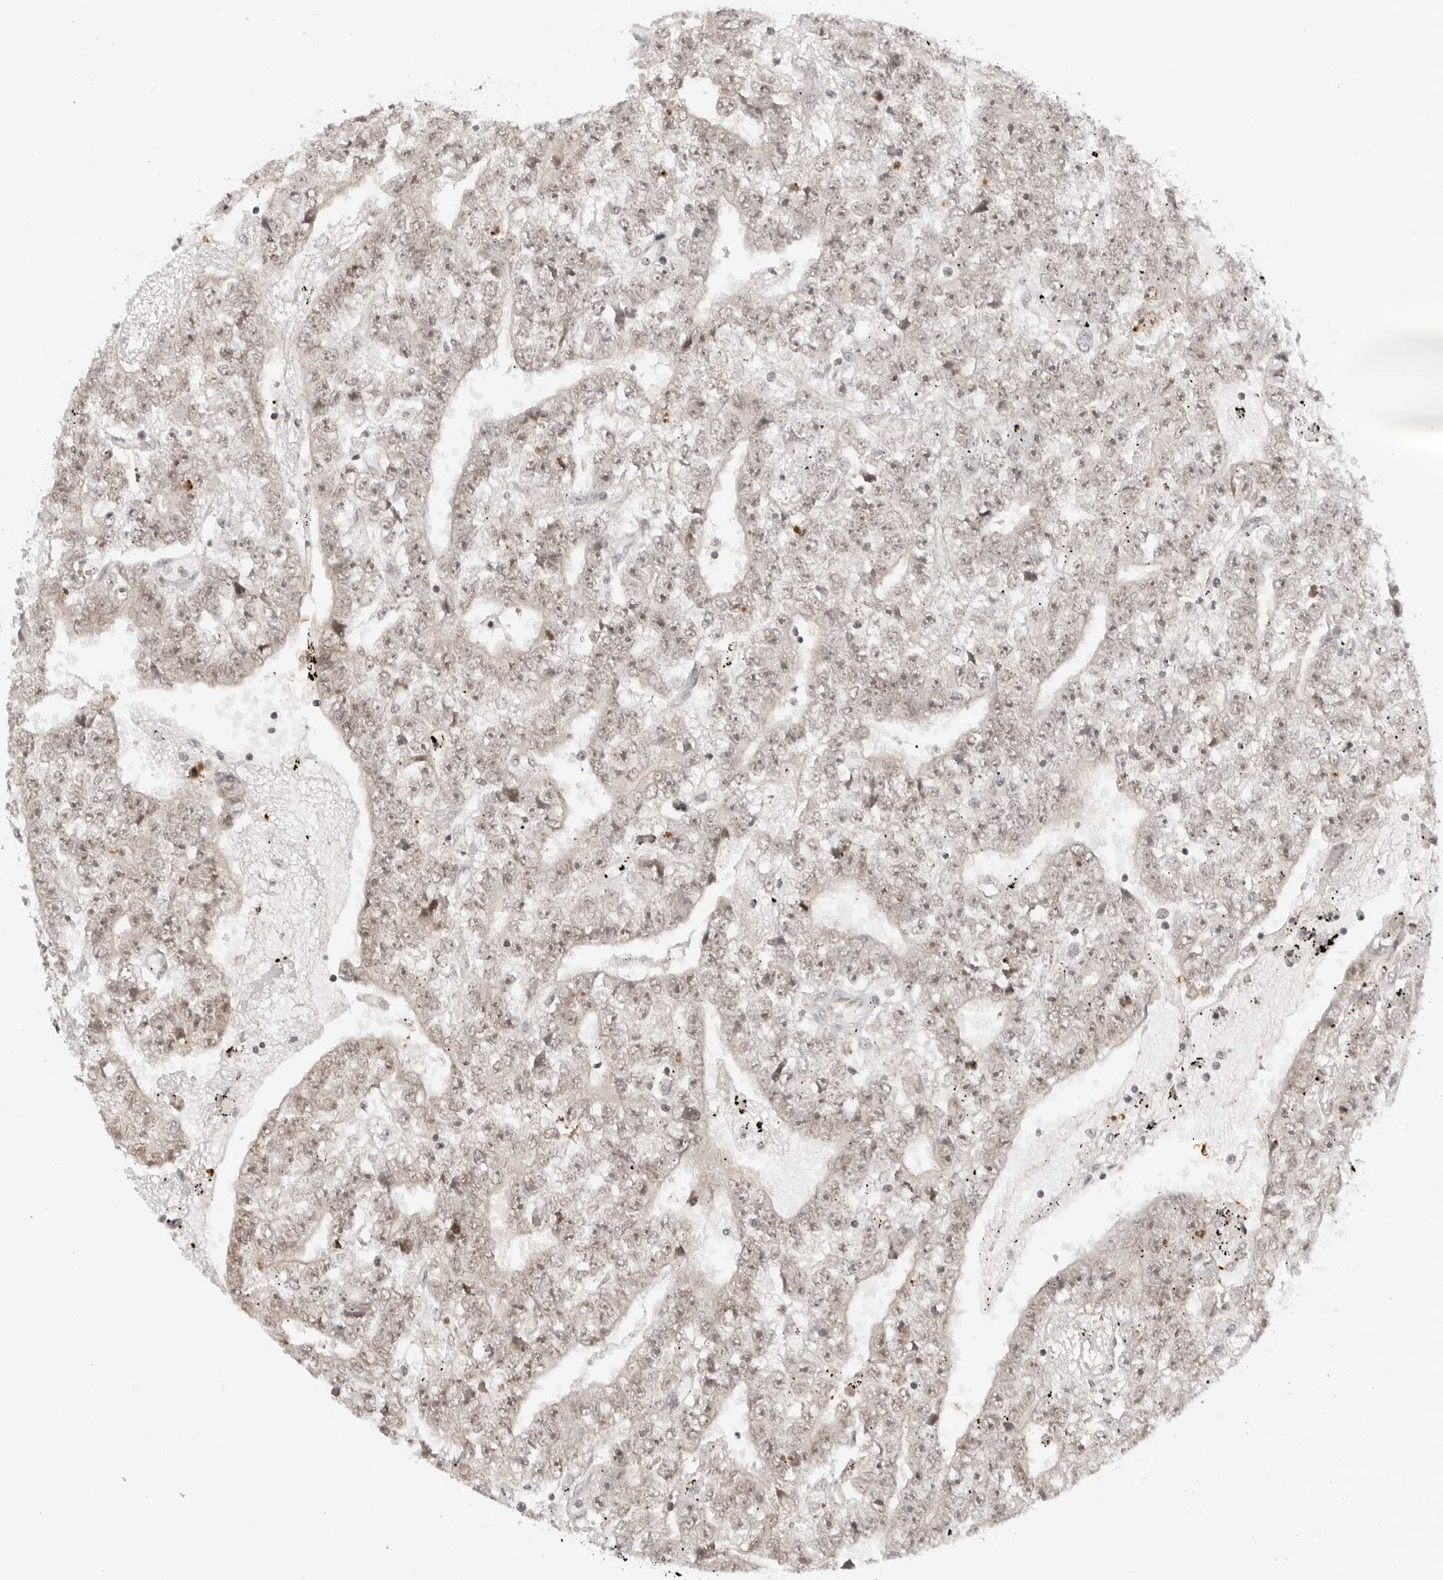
{"staining": {"intensity": "moderate", "quantity": "25%-75%", "location": "nuclear"}, "tissue": "testis cancer", "cell_type": "Tumor cells", "image_type": "cancer", "snomed": [{"axis": "morphology", "description": "Carcinoma, Embryonal, NOS"}, {"axis": "topography", "description": "Testis"}], "caption": "Brown immunohistochemical staining in human testis cancer (embryonal carcinoma) displays moderate nuclear expression in approximately 25%-75% of tumor cells.", "gene": "MSH6", "patient": {"sex": "male", "age": 25}}